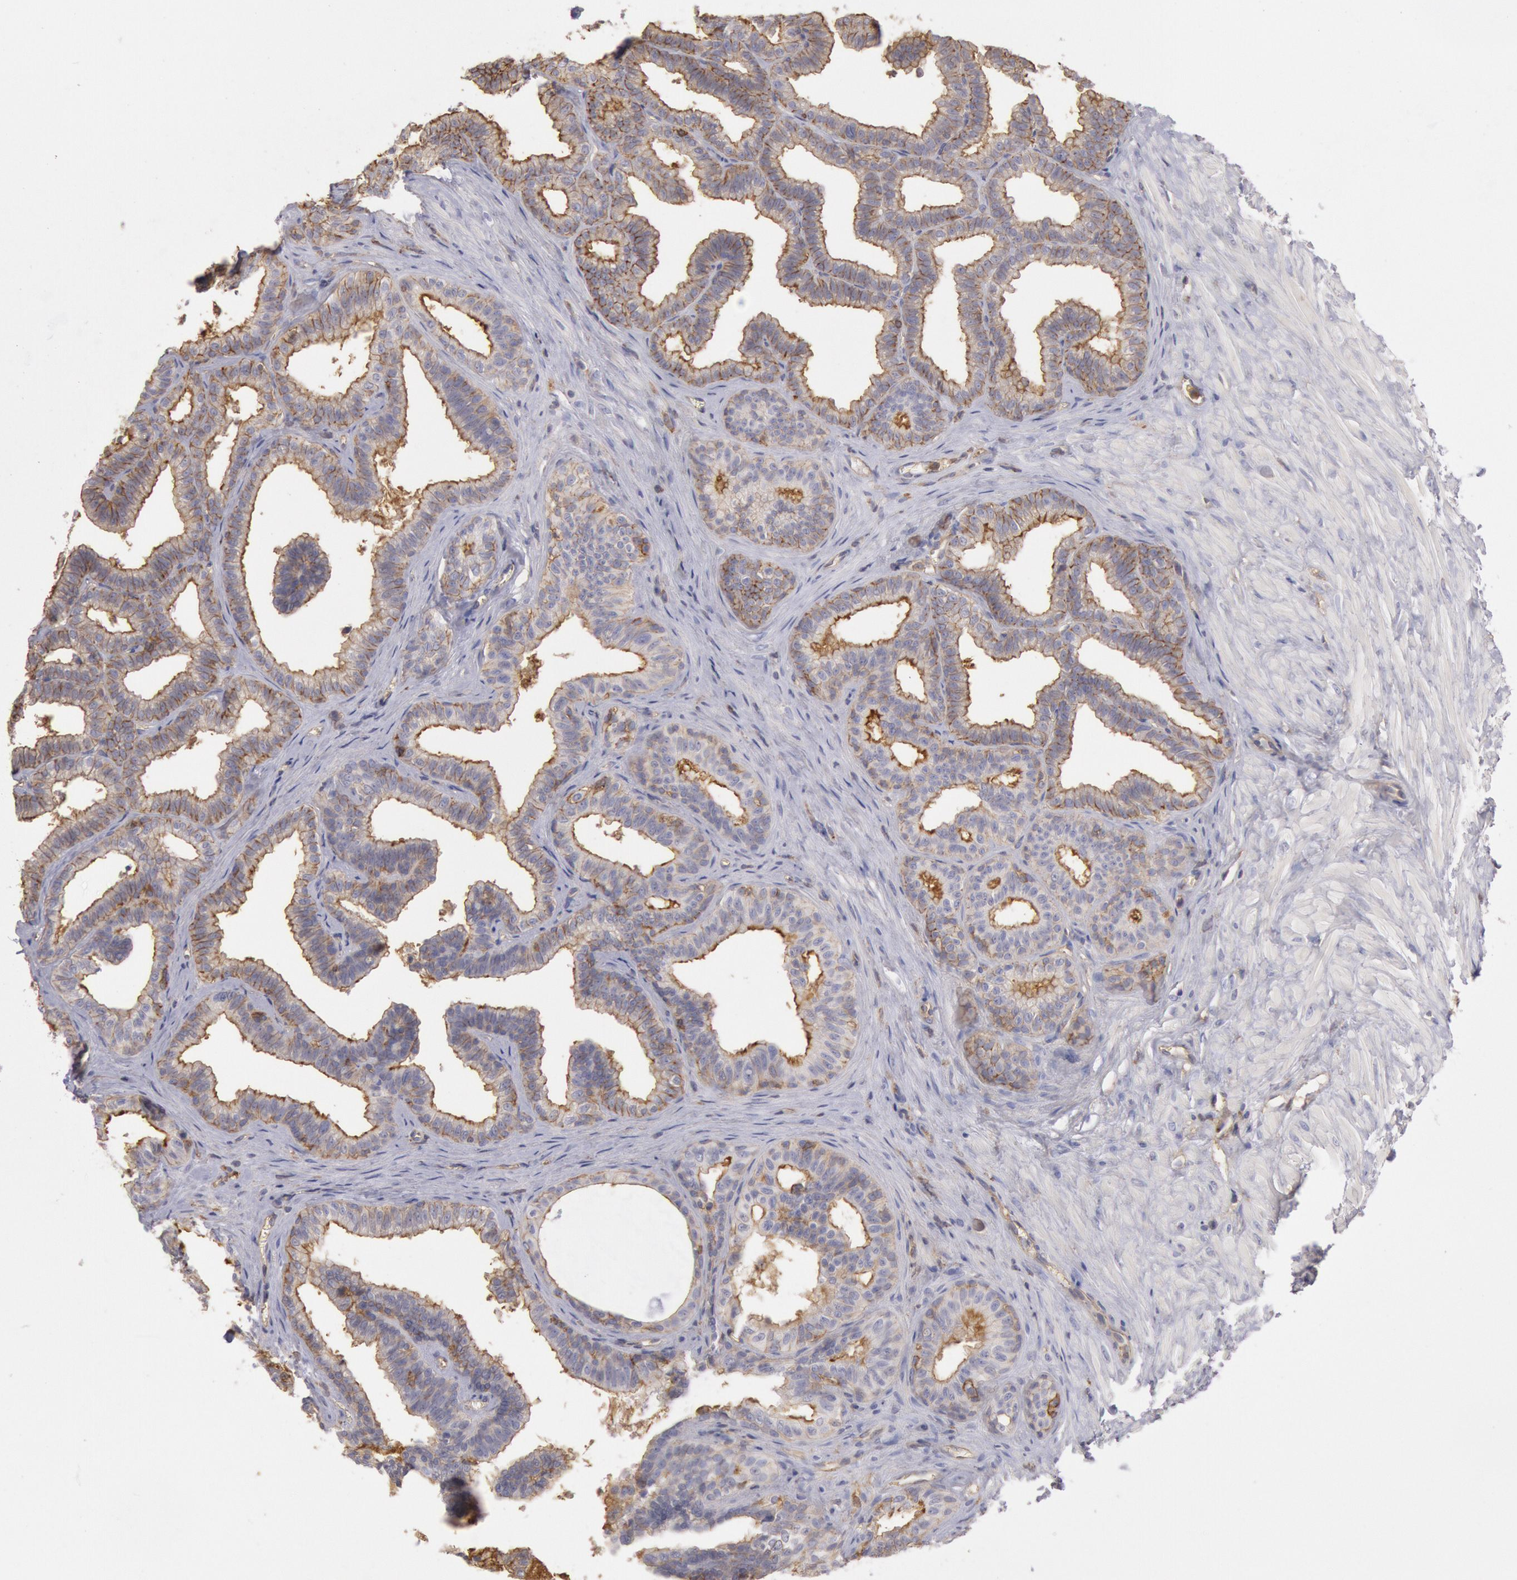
{"staining": {"intensity": "moderate", "quantity": ">75%", "location": "cytoplasmic/membranous"}, "tissue": "seminal vesicle", "cell_type": "Glandular cells", "image_type": "normal", "snomed": [{"axis": "morphology", "description": "Normal tissue, NOS"}, {"axis": "topography", "description": "Seminal veicle"}], "caption": "This histopathology image shows immunohistochemistry staining of benign human seminal vesicle, with medium moderate cytoplasmic/membranous positivity in approximately >75% of glandular cells.", "gene": "SNAP23", "patient": {"sex": "male", "age": 26}}